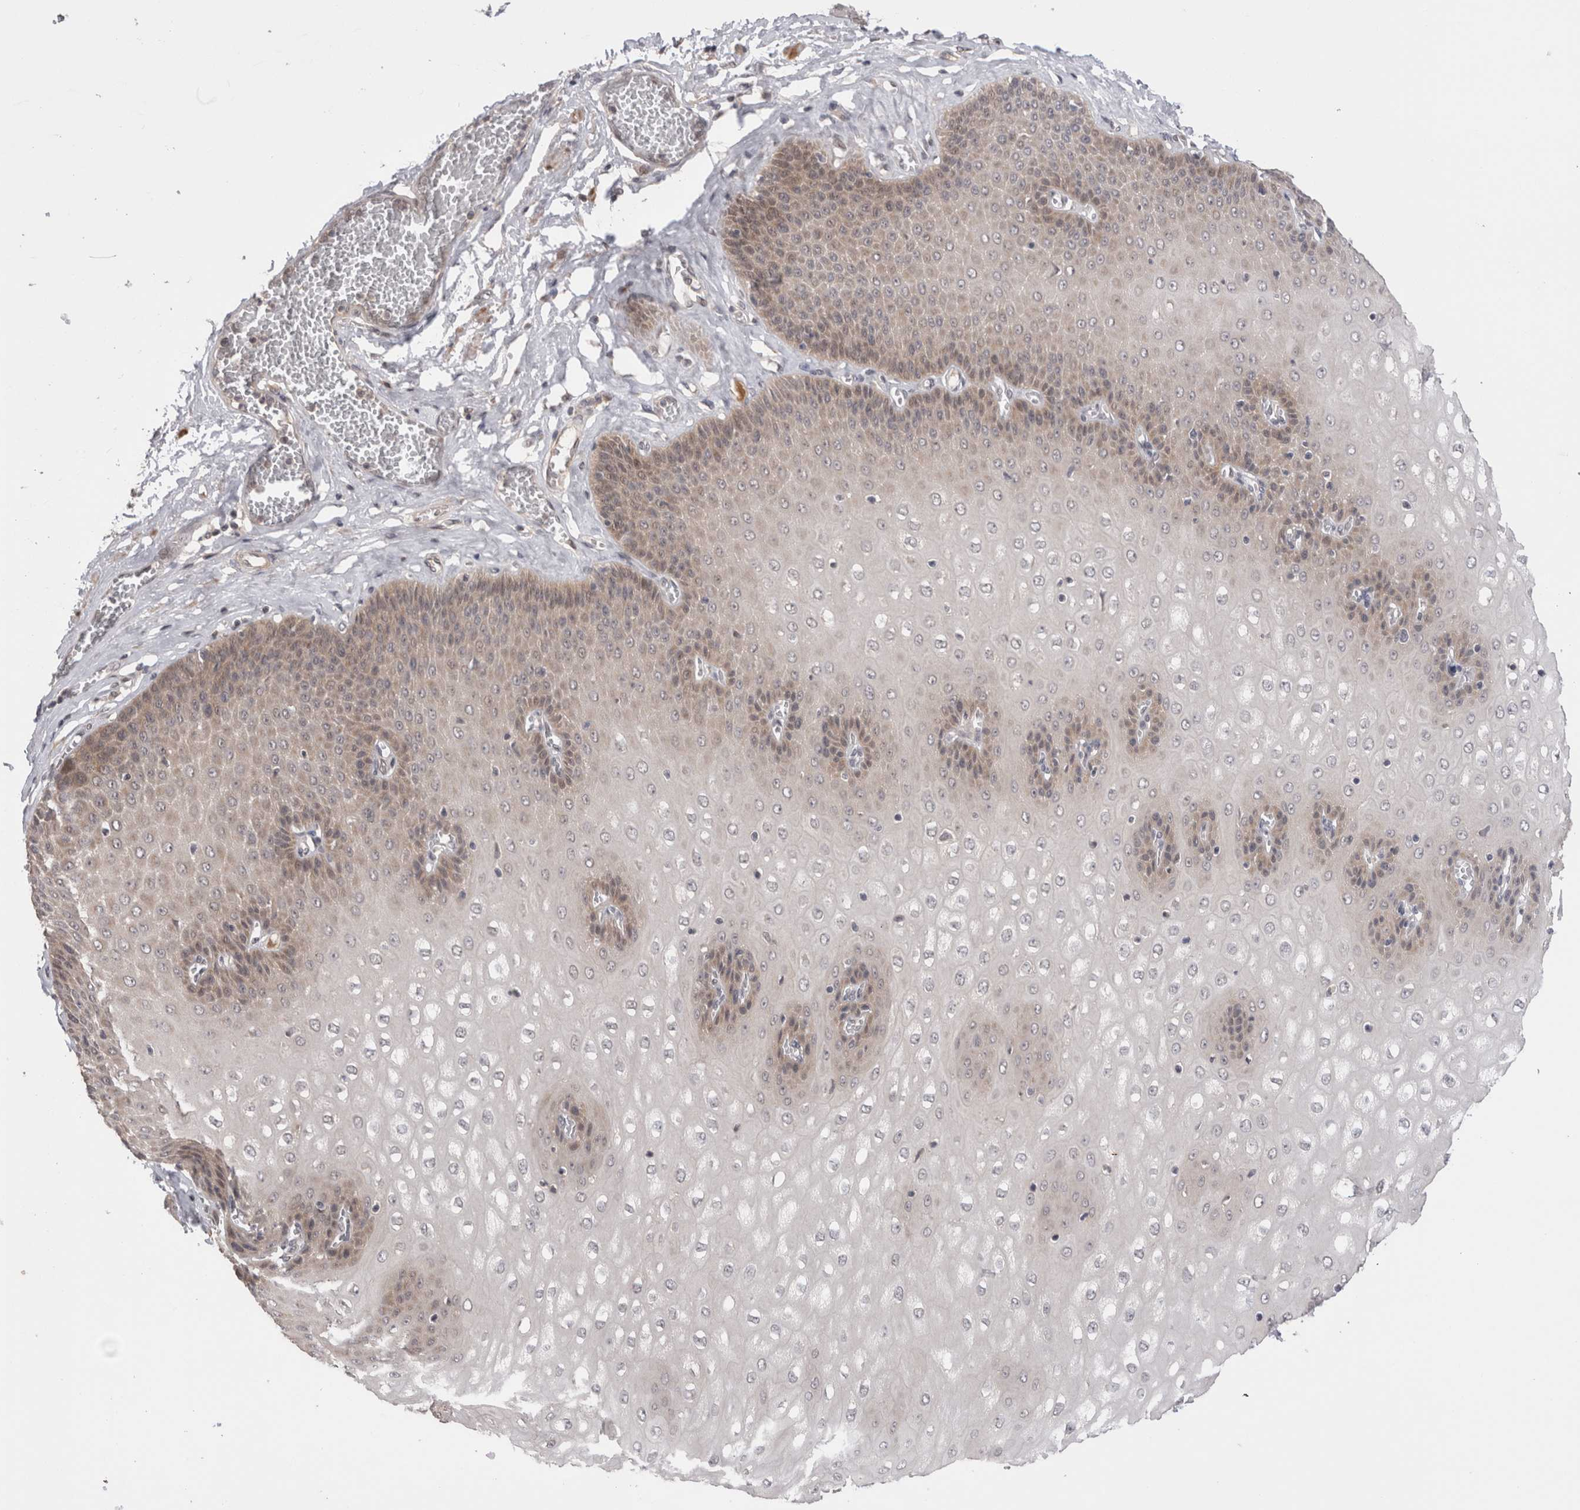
{"staining": {"intensity": "moderate", "quantity": "25%-75%", "location": "cytoplasmic/membranous"}, "tissue": "esophagus", "cell_type": "Squamous epithelial cells", "image_type": "normal", "snomed": [{"axis": "morphology", "description": "Normal tissue, NOS"}, {"axis": "topography", "description": "Esophagus"}], "caption": "A brown stain highlights moderate cytoplasmic/membranous staining of a protein in squamous epithelial cells of benign human esophagus. (Stains: DAB in brown, nuclei in blue, Microscopy: brightfield microscopy at high magnification).", "gene": "CRYBG1", "patient": {"sex": "male", "age": 60}}